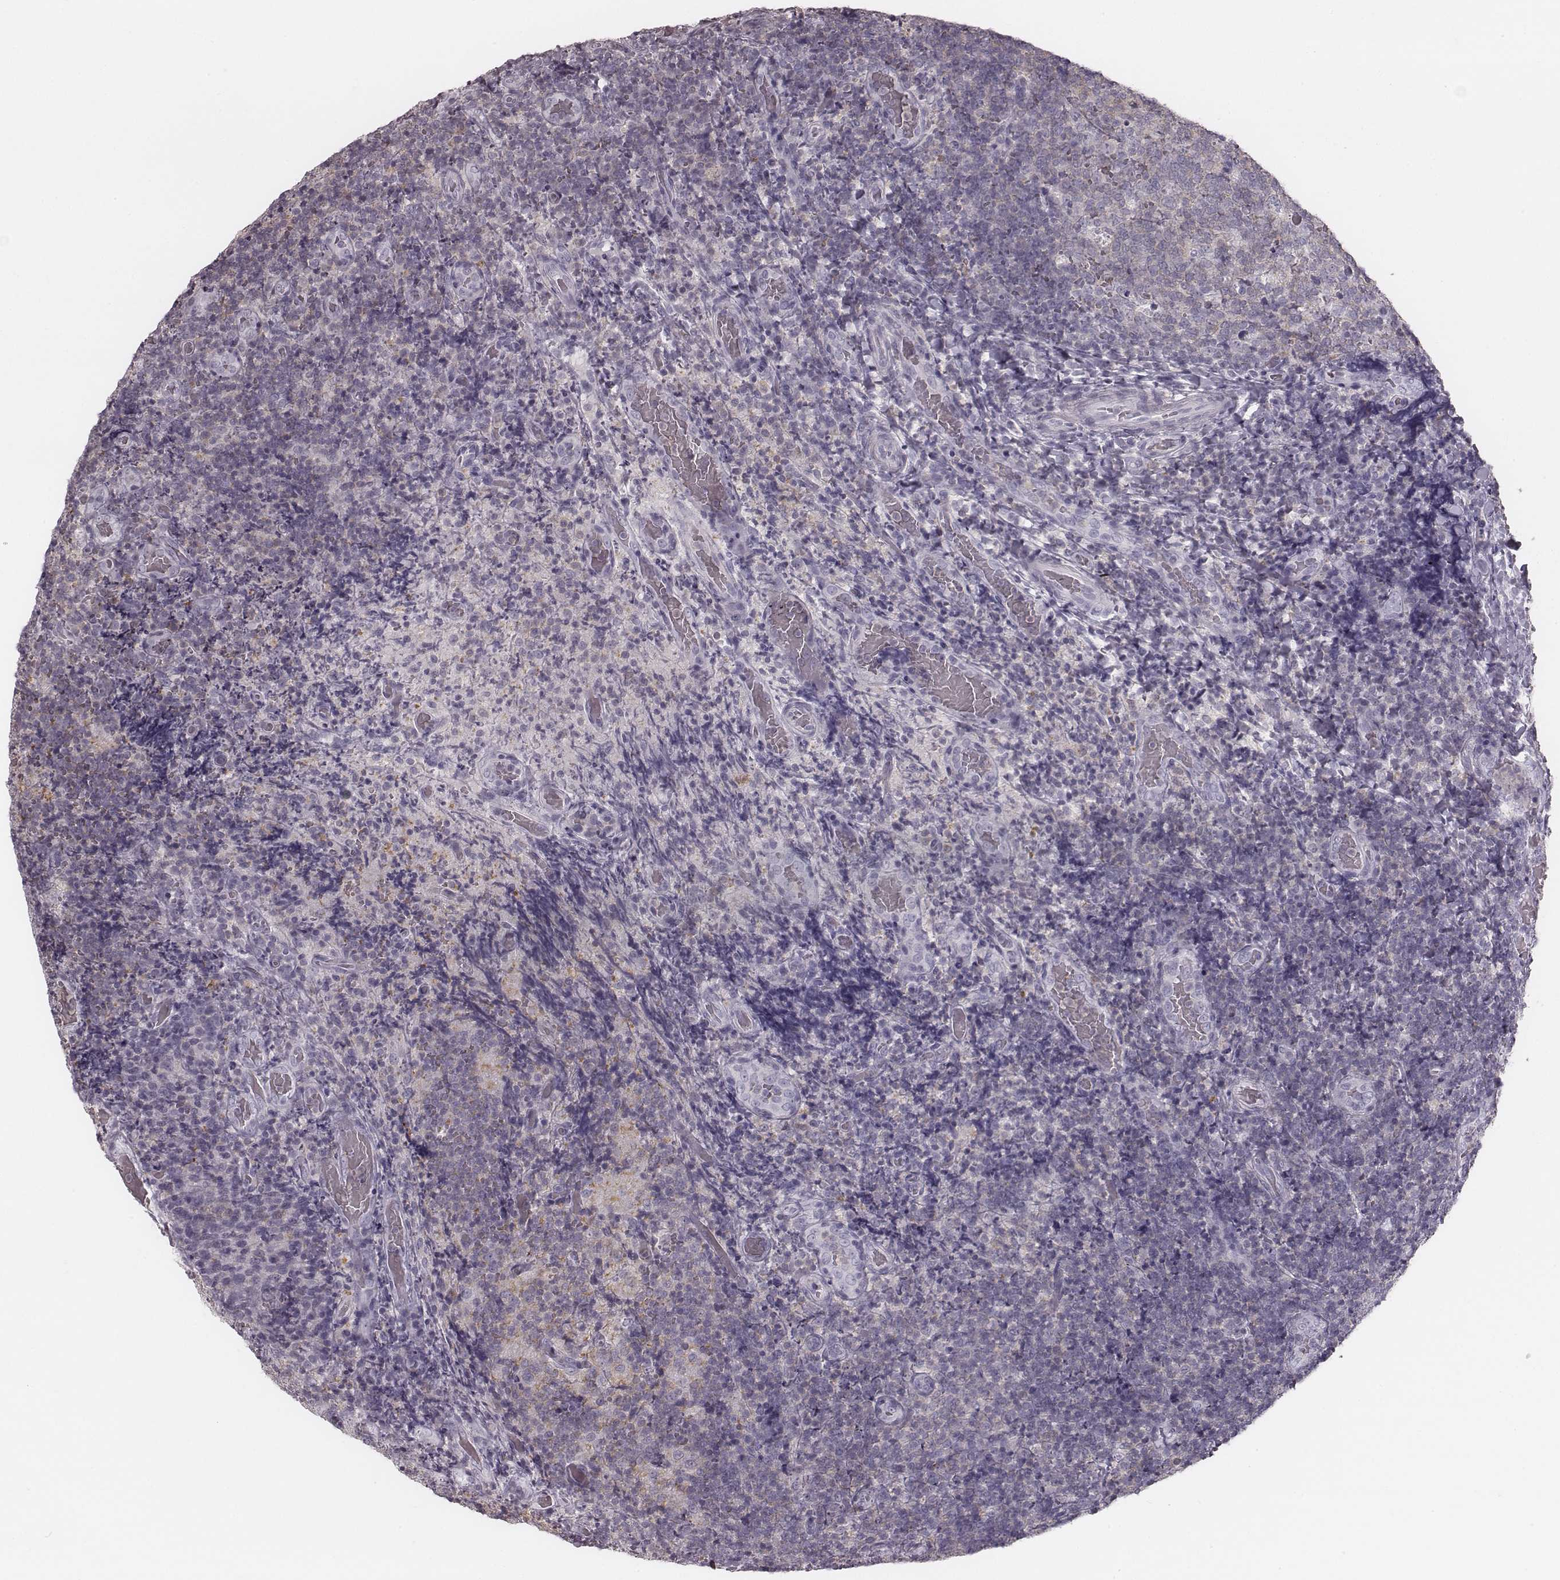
{"staining": {"intensity": "negative", "quantity": "none", "location": "none"}, "tissue": "tonsil", "cell_type": "Germinal center cells", "image_type": "normal", "snomed": [{"axis": "morphology", "description": "Normal tissue, NOS"}, {"axis": "topography", "description": "Tonsil"}], "caption": "The immunohistochemistry micrograph has no significant staining in germinal center cells of tonsil. Brightfield microscopy of immunohistochemistry stained with DAB (brown) and hematoxylin (blue), captured at high magnification.", "gene": "ENSG00000285837", "patient": {"sex": "male", "age": 17}}